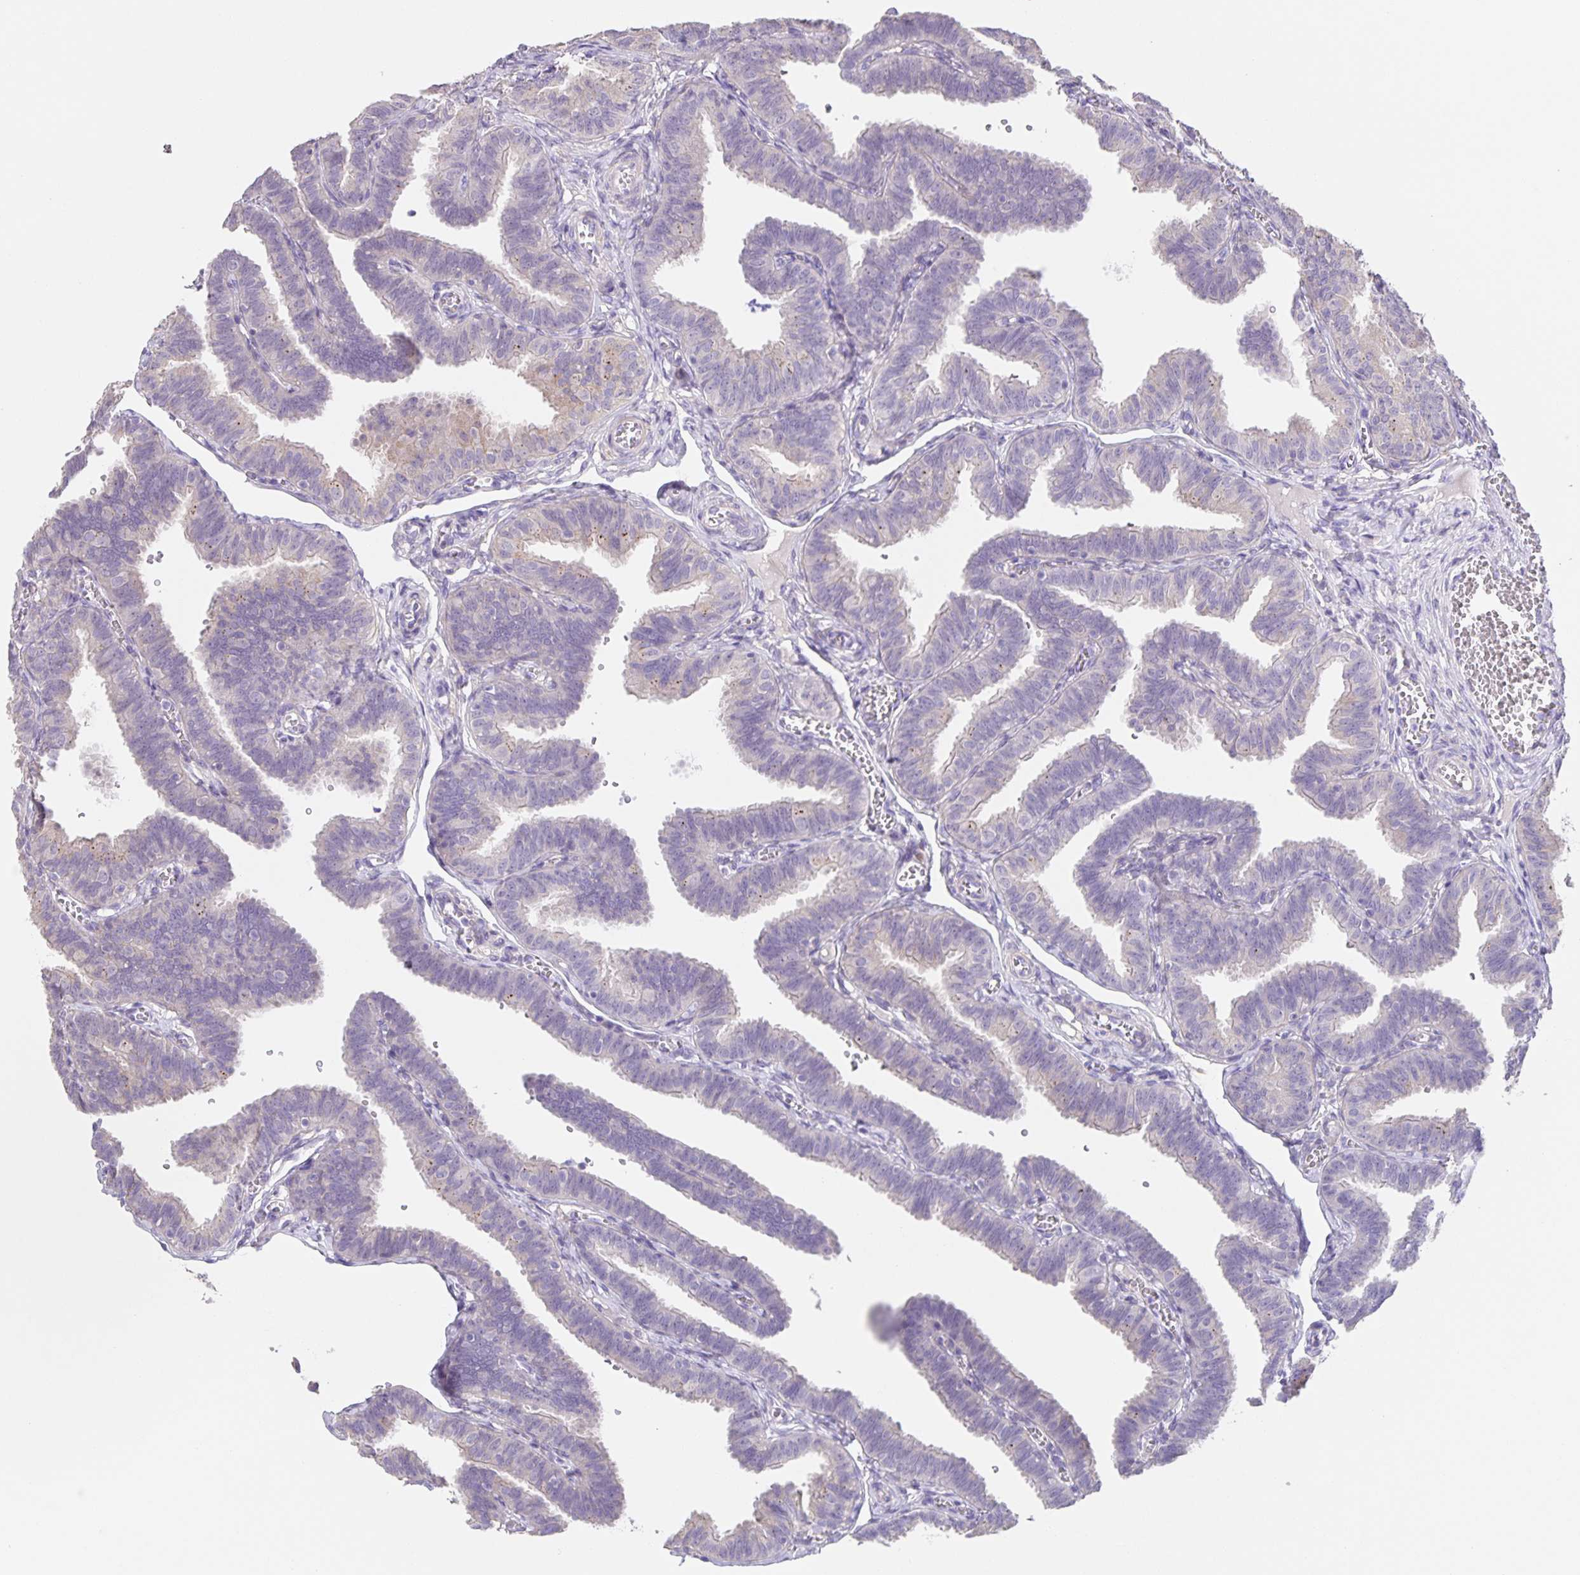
{"staining": {"intensity": "moderate", "quantity": "25%-75%", "location": "cytoplasmic/membranous"}, "tissue": "fallopian tube", "cell_type": "Glandular cells", "image_type": "normal", "snomed": [{"axis": "morphology", "description": "Normal tissue, NOS"}, {"axis": "topography", "description": "Fallopian tube"}], "caption": "Immunohistochemical staining of unremarkable human fallopian tube demonstrates moderate cytoplasmic/membranous protein expression in about 25%-75% of glandular cells. (Brightfield microscopy of DAB IHC at high magnification).", "gene": "PRR36", "patient": {"sex": "female", "age": 25}}